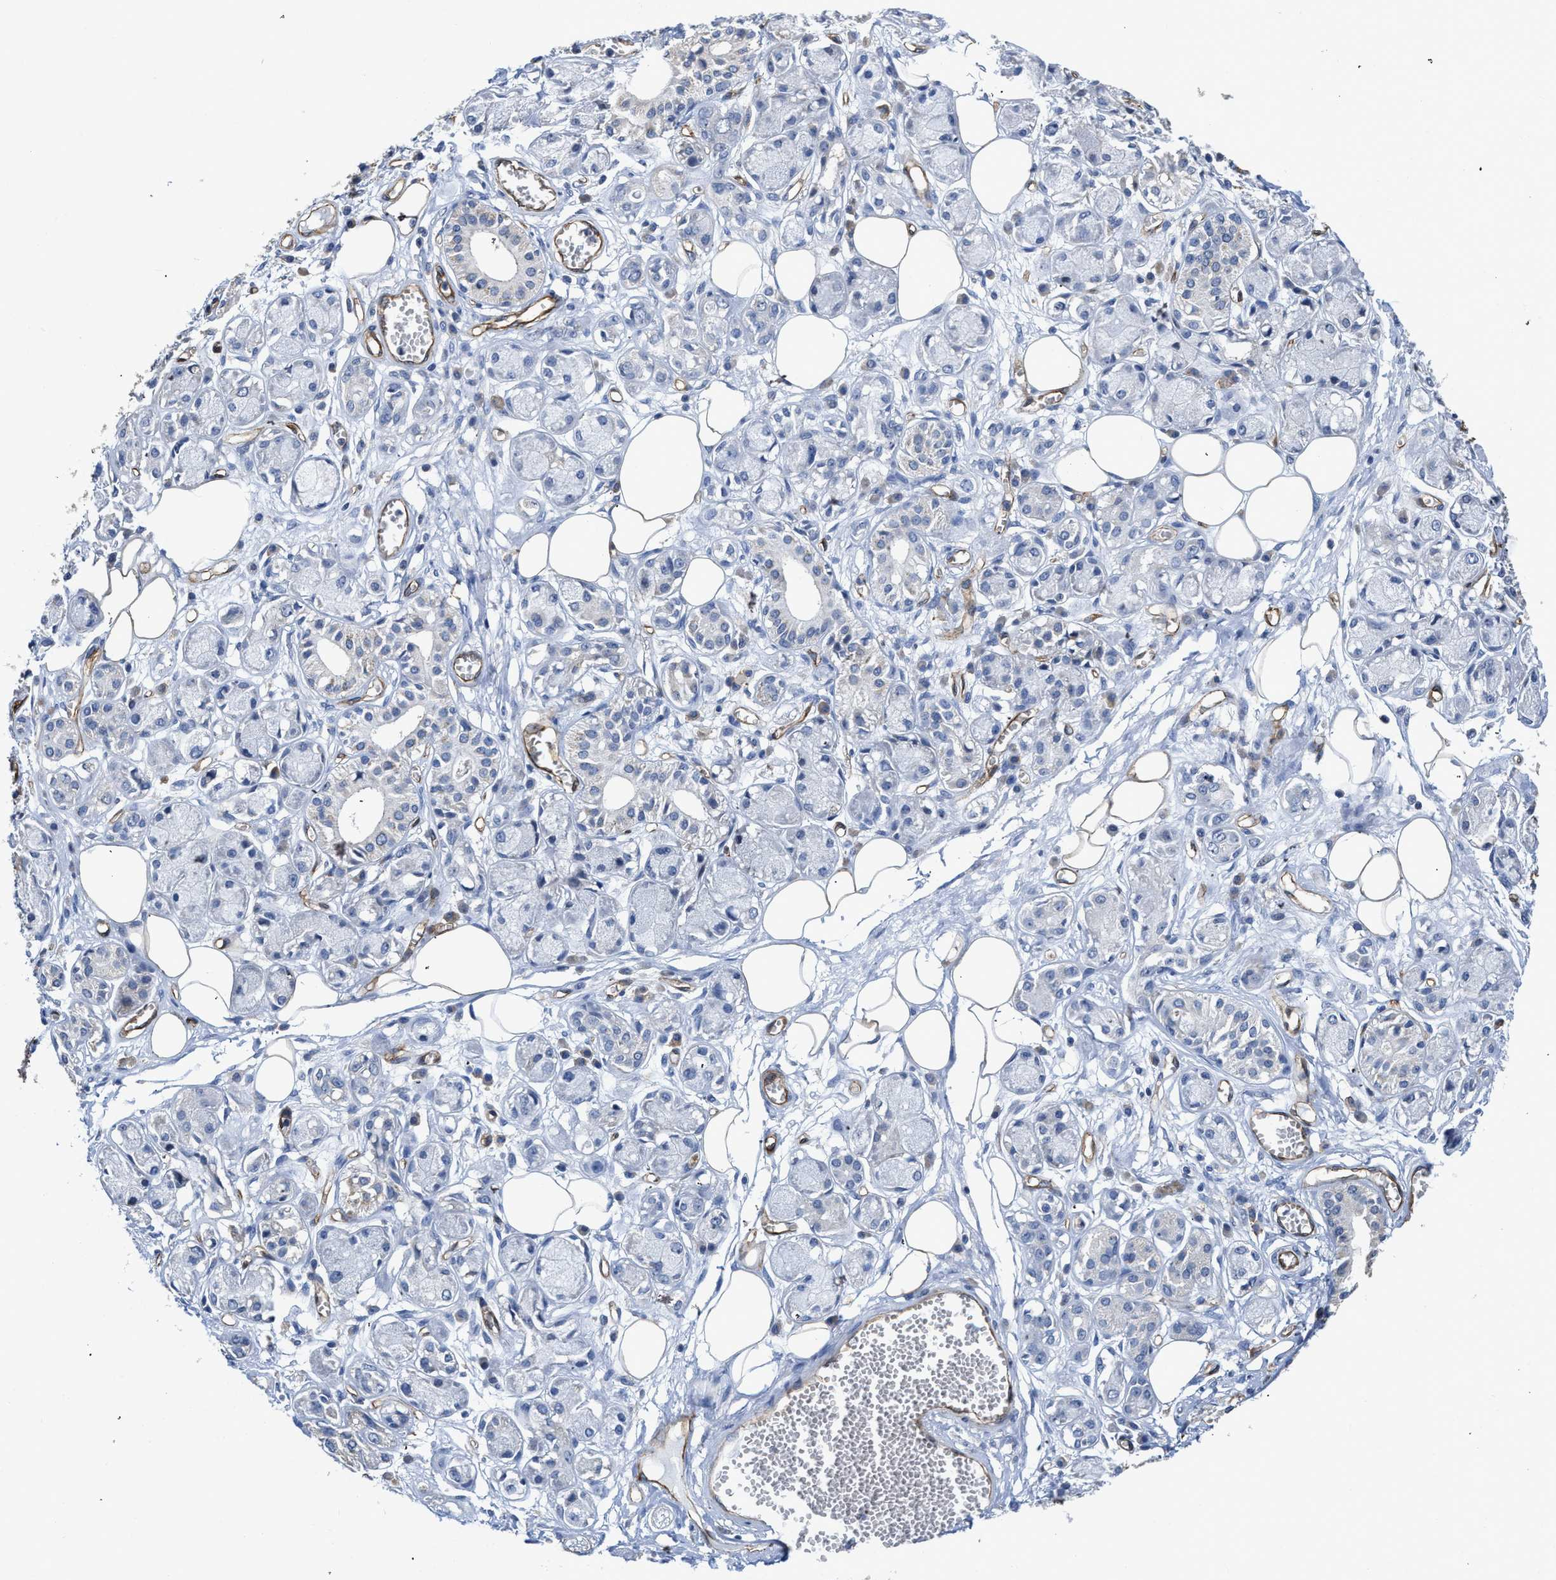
{"staining": {"intensity": "moderate", "quantity": "<25%", "location": "cytoplasmic/membranous"}, "tissue": "adipose tissue", "cell_type": "Adipocytes", "image_type": "normal", "snomed": [{"axis": "morphology", "description": "Normal tissue, NOS"}, {"axis": "morphology", "description": "Inflammation, NOS"}, {"axis": "topography", "description": "Salivary gland"}, {"axis": "topography", "description": "Peripheral nerve tissue"}], "caption": "This is a micrograph of immunohistochemistry staining of benign adipose tissue, which shows moderate positivity in the cytoplasmic/membranous of adipocytes.", "gene": "C22orf42", "patient": {"sex": "female", "age": 75}}